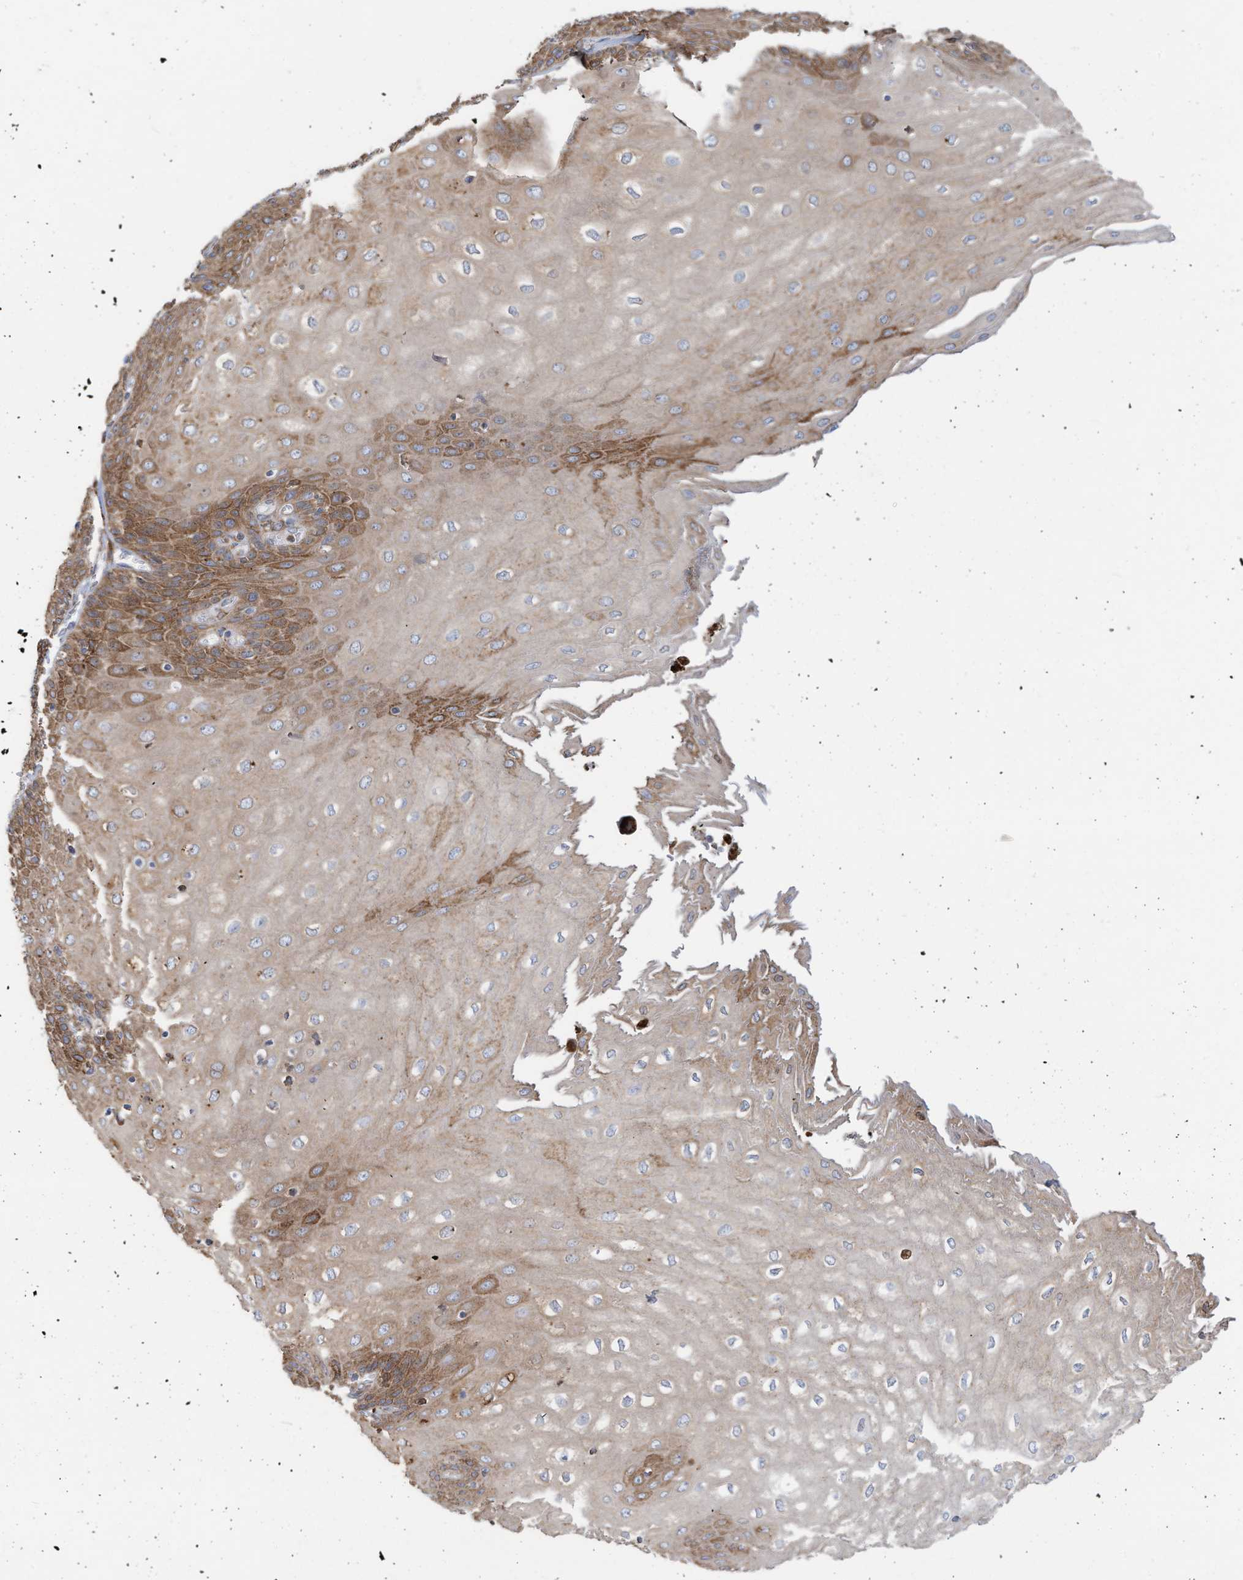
{"staining": {"intensity": "moderate", "quantity": ">75%", "location": "cytoplasmic/membranous"}, "tissue": "esophagus", "cell_type": "Squamous epithelial cells", "image_type": "normal", "snomed": [{"axis": "morphology", "description": "Normal tissue, NOS"}, {"axis": "topography", "description": "Esophagus"}], "caption": "About >75% of squamous epithelial cells in normal human esophagus reveal moderate cytoplasmic/membranous protein expression as visualized by brown immunohistochemical staining.", "gene": "ZNF354C", "patient": {"sex": "male", "age": 60}}